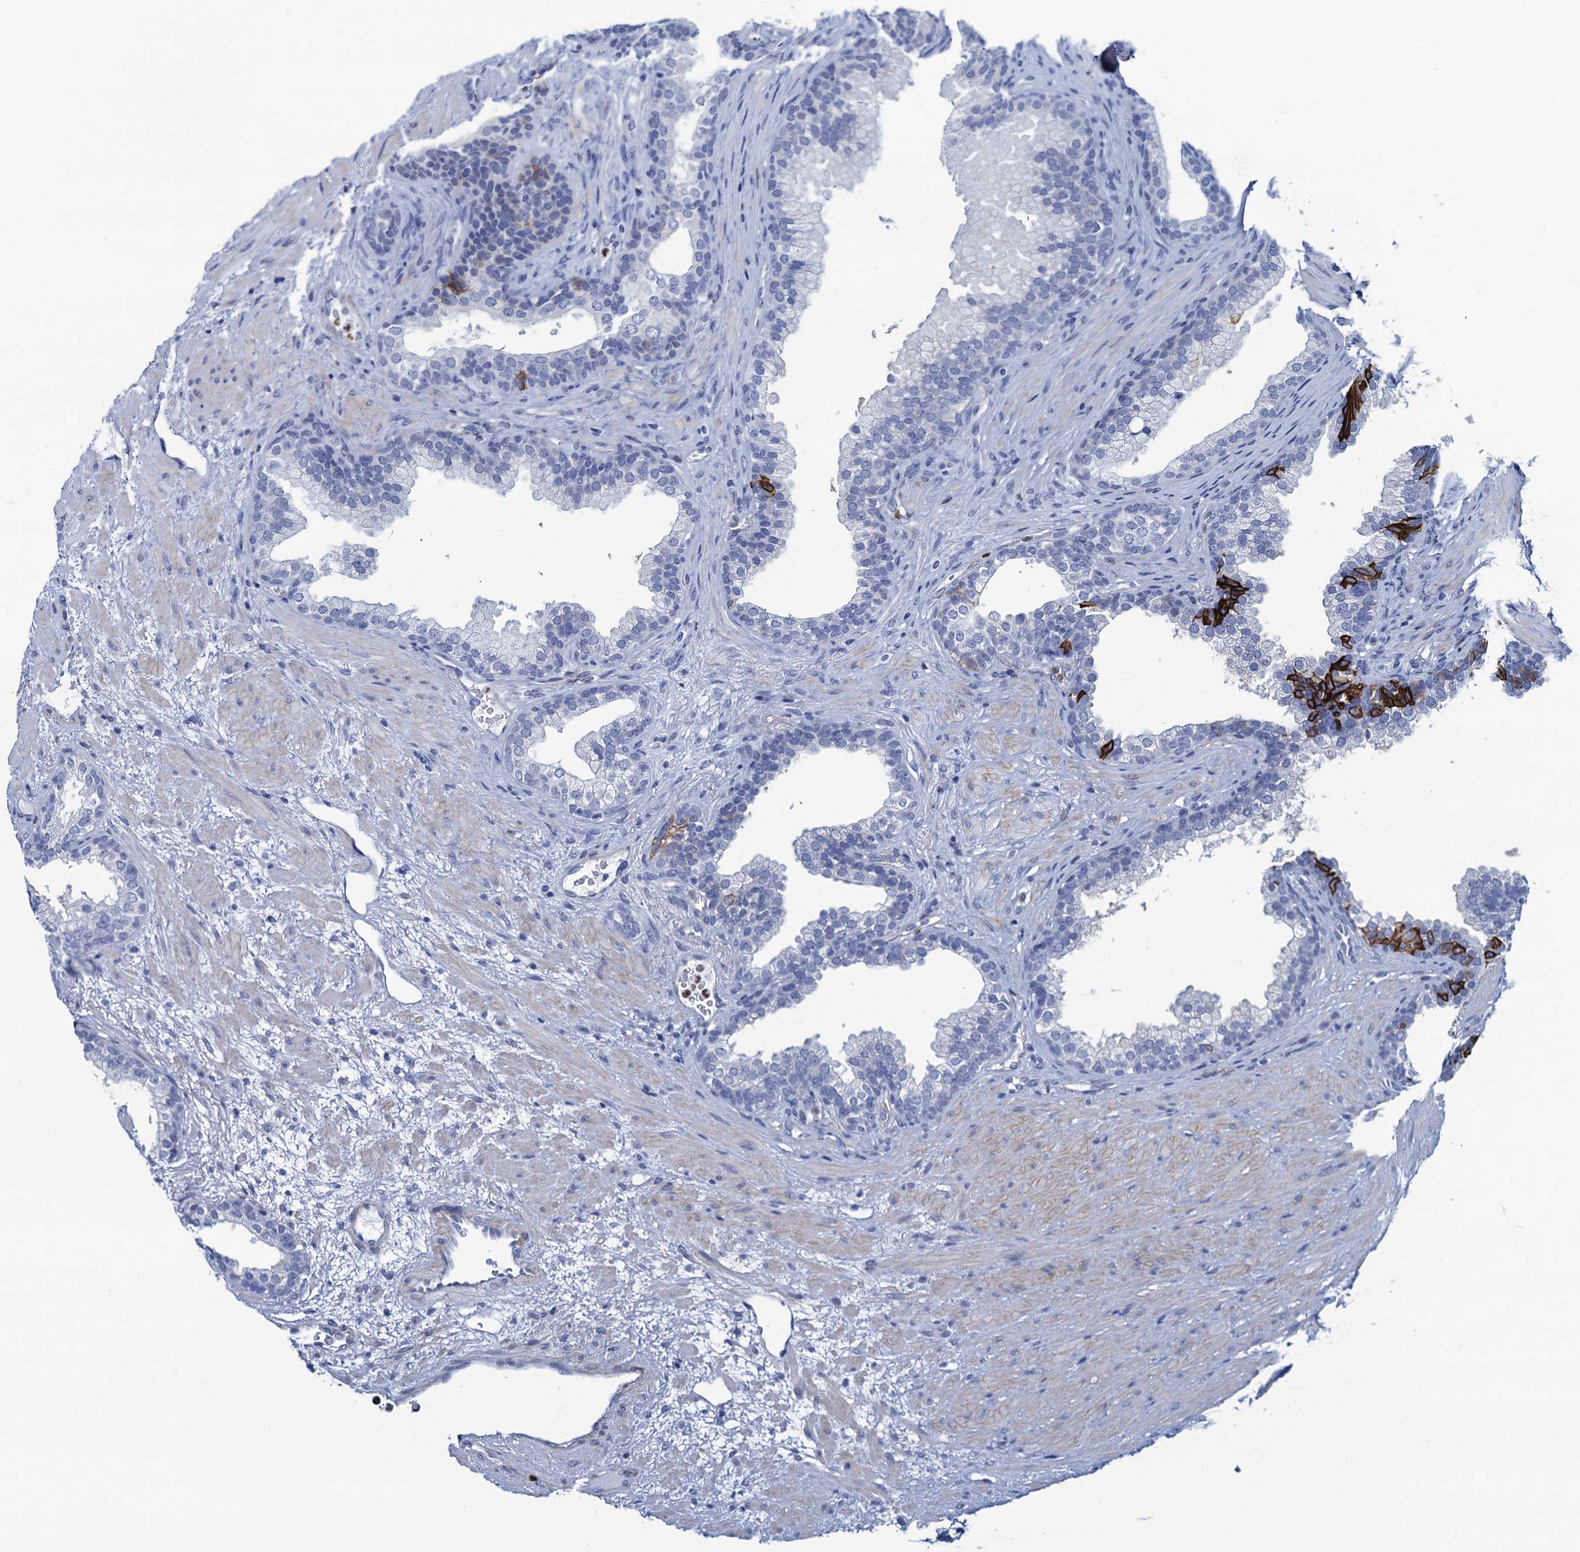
{"staining": {"intensity": "strong", "quantity": "<25%", "location": "cytoplasmic/membranous"}, "tissue": "prostate", "cell_type": "Glandular cells", "image_type": "normal", "snomed": [{"axis": "morphology", "description": "Normal tissue, NOS"}, {"axis": "topography", "description": "Prostate"}], "caption": "This is a micrograph of immunohistochemistry staining of normal prostate, which shows strong staining in the cytoplasmic/membranous of glandular cells.", "gene": "RHCG", "patient": {"sex": "male", "age": 76}}